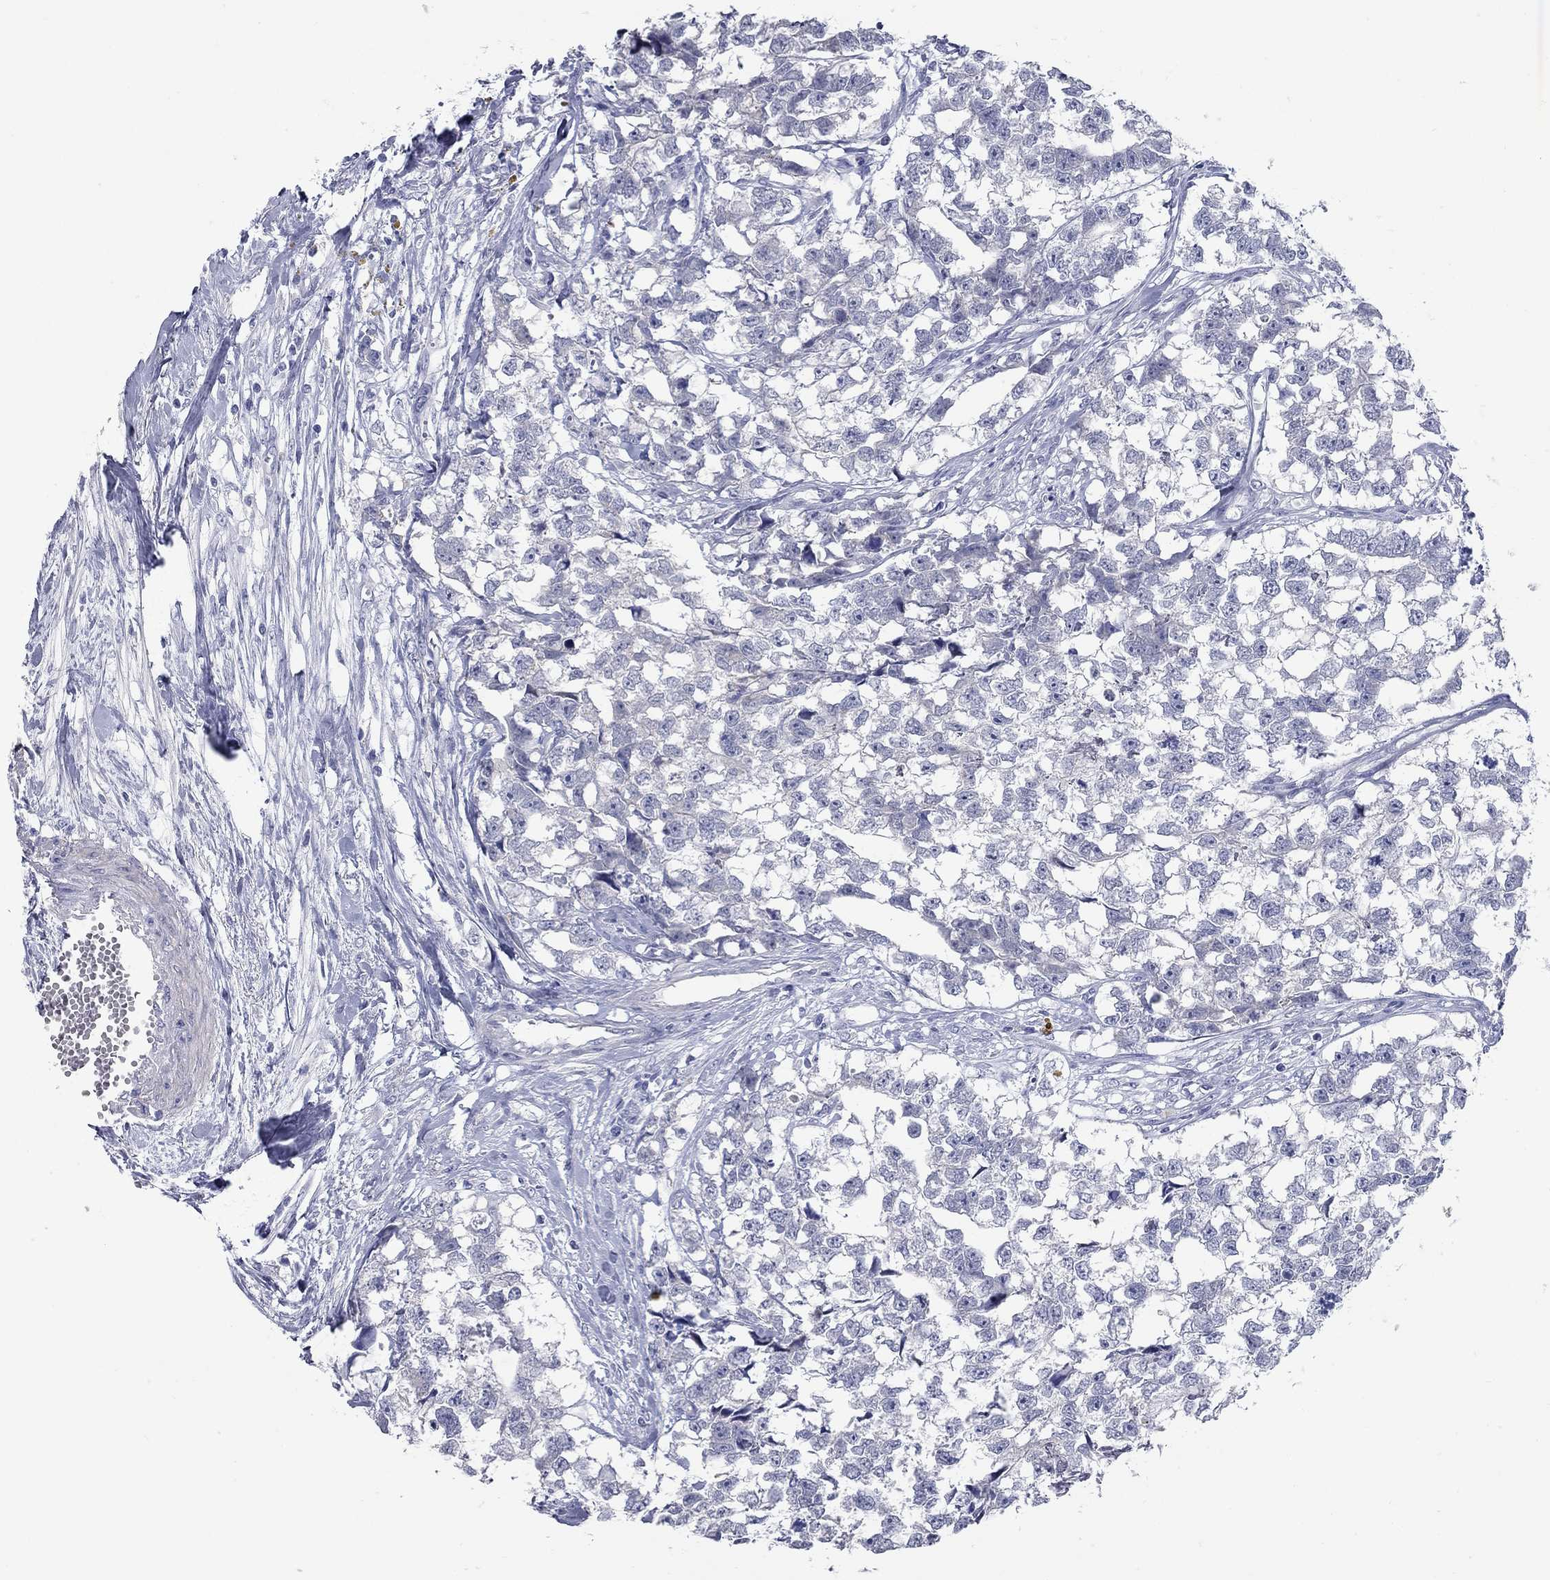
{"staining": {"intensity": "negative", "quantity": "none", "location": "none"}, "tissue": "testis cancer", "cell_type": "Tumor cells", "image_type": "cancer", "snomed": [{"axis": "morphology", "description": "Carcinoma, Embryonal, NOS"}, {"axis": "morphology", "description": "Teratoma, malignant, NOS"}, {"axis": "topography", "description": "Testis"}], "caption": "Immunohistochemistry (IHC) histopathology image of human testis cancer stained for a protein (brown), which demonstrates no staining in tumor cells.", "gene": "KIRREL2", "patient": {"sex": "male", "age": 44}}